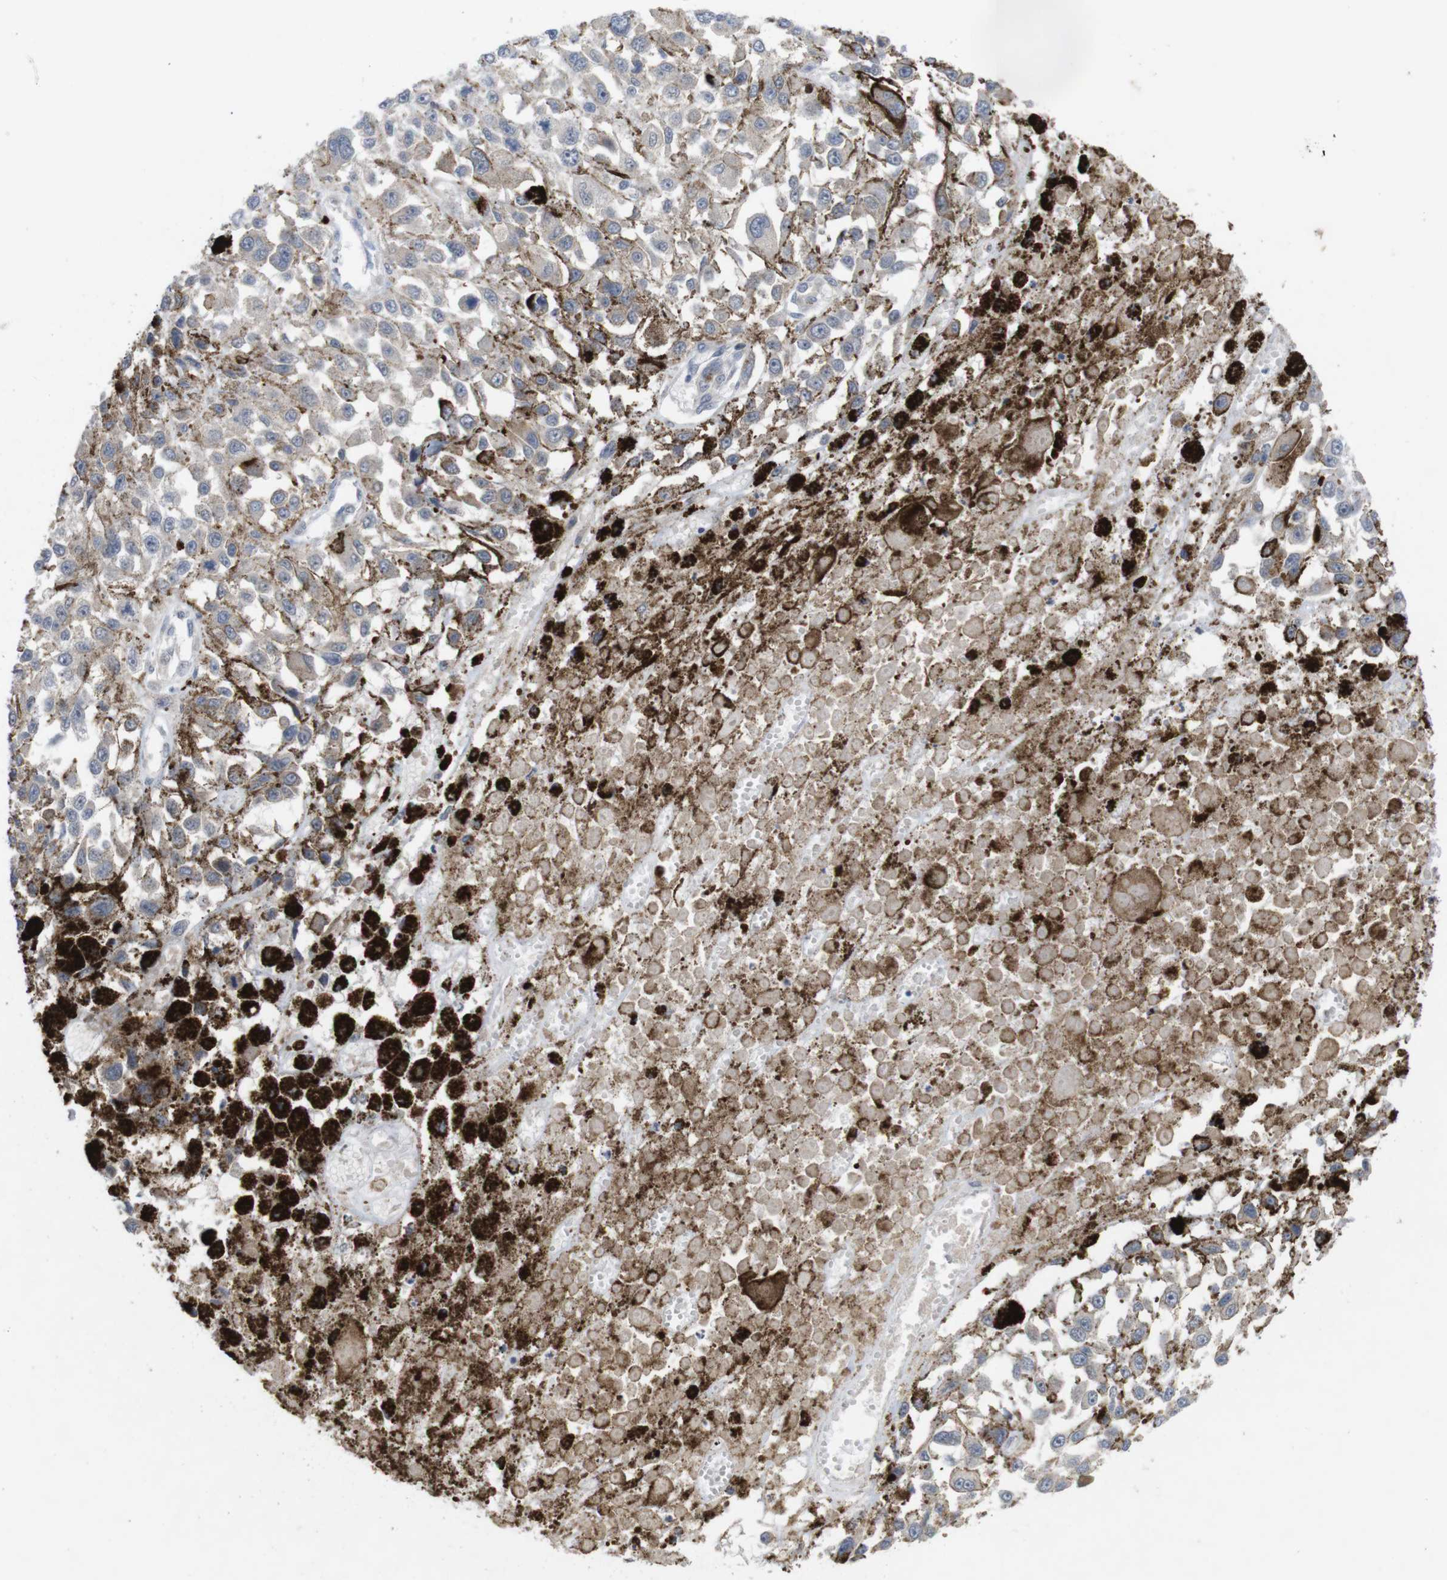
{"staining": {"intensity": "weak", "quantity": "<25%", "location": "cytoplasmic/membranous"}, "tissue": "melanoma", "cell_type": "Tumor cells", "image_type": "cancer", "snomed": [{"axis": "morphology", "description": "Malignant melanoma, Metastatic site"}, {"axis": "topography", "description": "Lymph node"}], "caption": "Protein analysis of melanoma exhibits no significant positivity in tumor cells.", "gene": "BCAR3", "patient": {"sex": "male", "age": 59}}